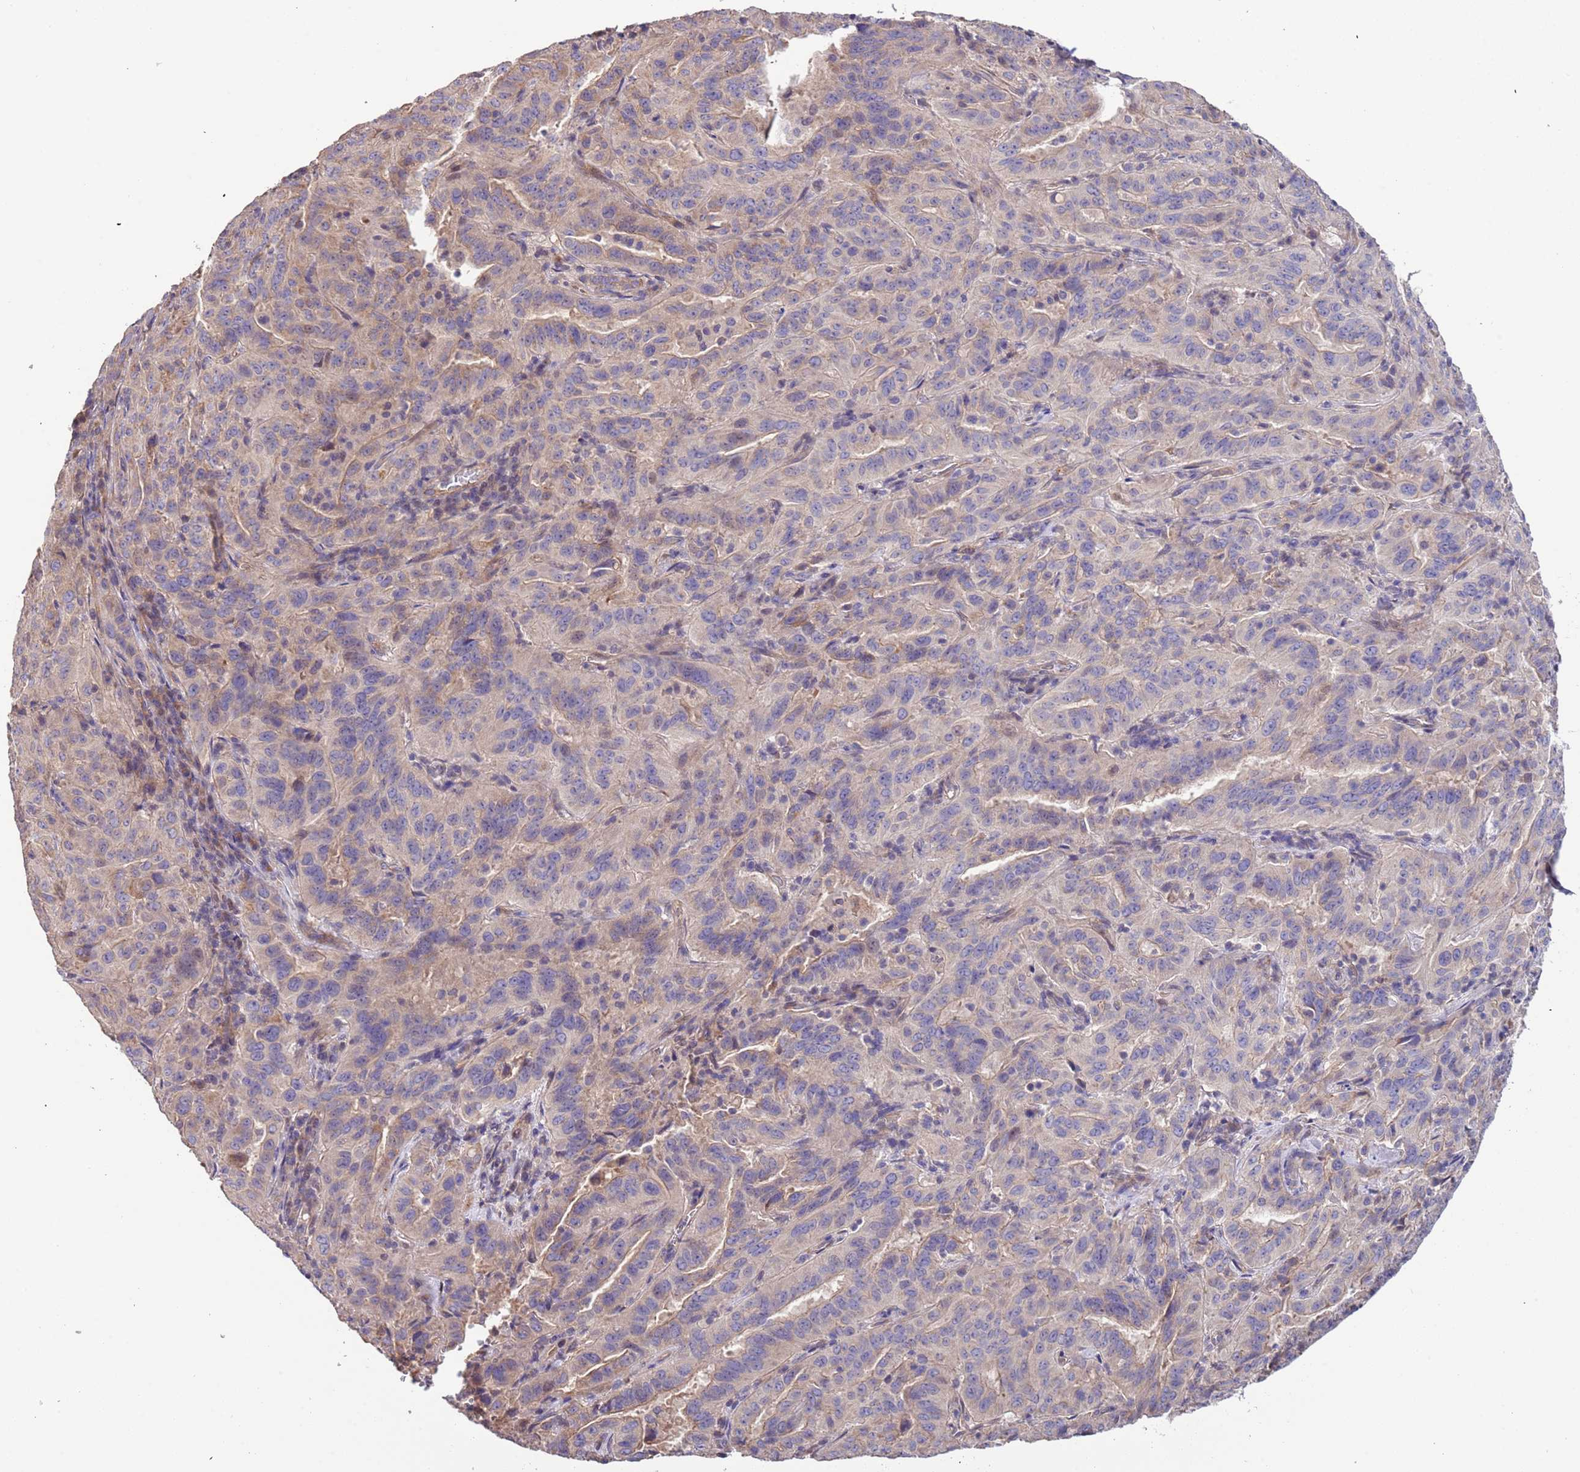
{"staining": {"intensity": "weak", "quantity": "<25%", "location": "cytoplasmic/membranous"}, "tissue": "pancreatic cancer", "cell_type": "Tumor cells", "image_type": "cancer", "snomed": [{"axis": "morphology", "description": "Adenocarcinoma, NOS"}, {"axis": "topography", "description": "Pancreas"}], "caption": "Tumor cells show no significant protein positivity in adenocarcinoma (pancreatic).", "gene": "LAMB4", "patient": {"sex": "male", "age": 63}}